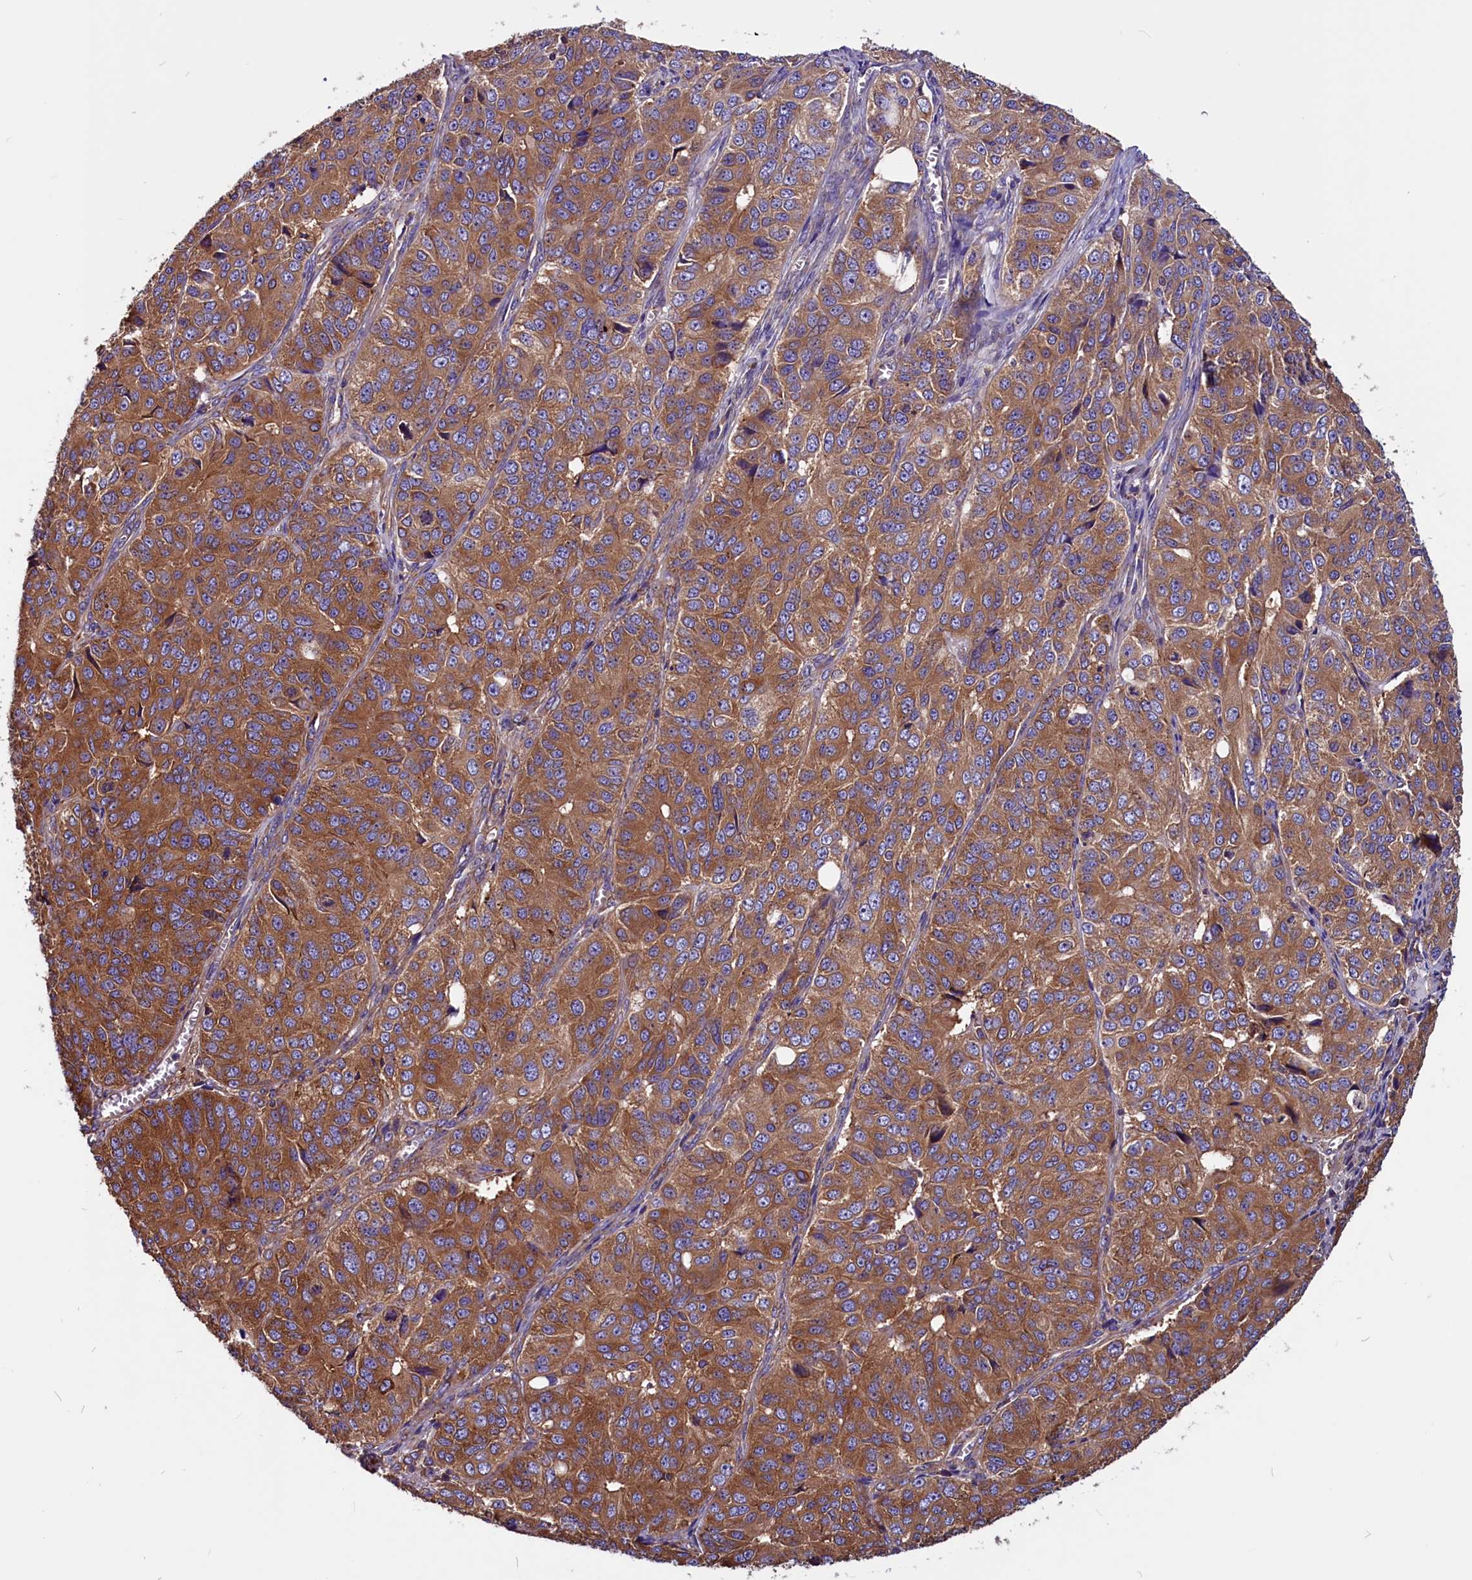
{"staining": {"intensity": "strong", "quantity": ">75%", "location": "cytoplasmic/membranous"}, "tissue": "ovarian cancer", "cell_type": "Tumor cells", "image_type": "cancer", "snomed": [{"axis": "morphology", "description": "Carcinoma, endometroid"}, {"axis": "topography", "description": "Ovary"}], "caption": "There is high levels of strong cytoplasmic/membranous positivity in tumor cells of ovarian cancer (endometroid carcinoma), as demonstrated by immunohistochemical staining (brown color).", "gene": "EIF3G", "patient": {"sex": "female", "age": 51}}